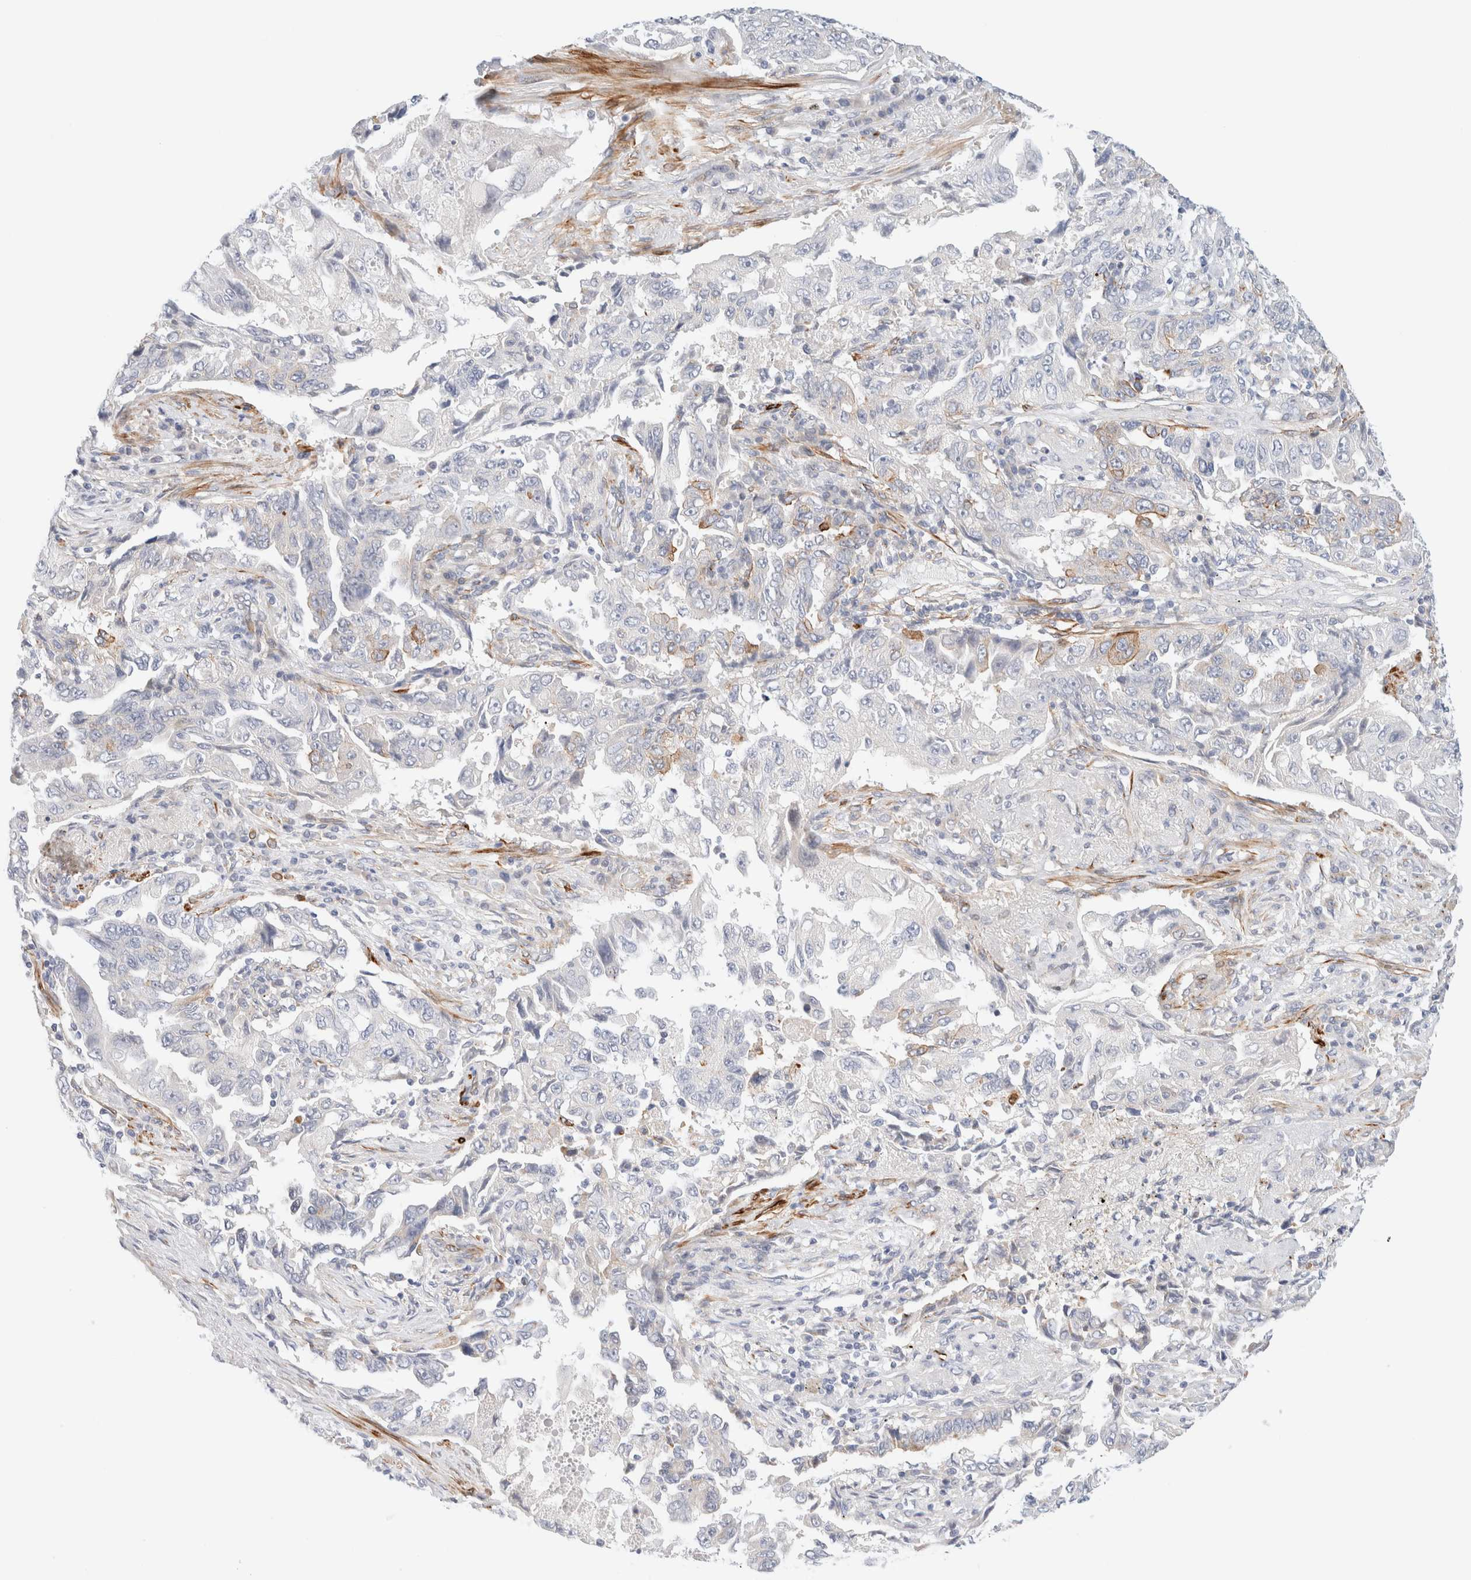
{"staining": {"intensity": "negative", "quantity": "none", "location": "none"}, "tissue": "lung cancer", "cell_type": "Tumor cells", "image_type": "cancer", "snomed": [{"axis": "morphology", "description": "Adenocarcinoma, NOS"}, {"axis": "topography", "description": "Lung"}], "caption": "Tumor cells show no significant staining in adenocarcinoma (lung). Brightfield microscopy of IHC stained with DAB (3,3'-diaminobenzidine) (brown) and hematoxylin (blue), captured at high magnification.", "gene": "SLC25A48", "patient": {"sex": "female", "age": 51}}